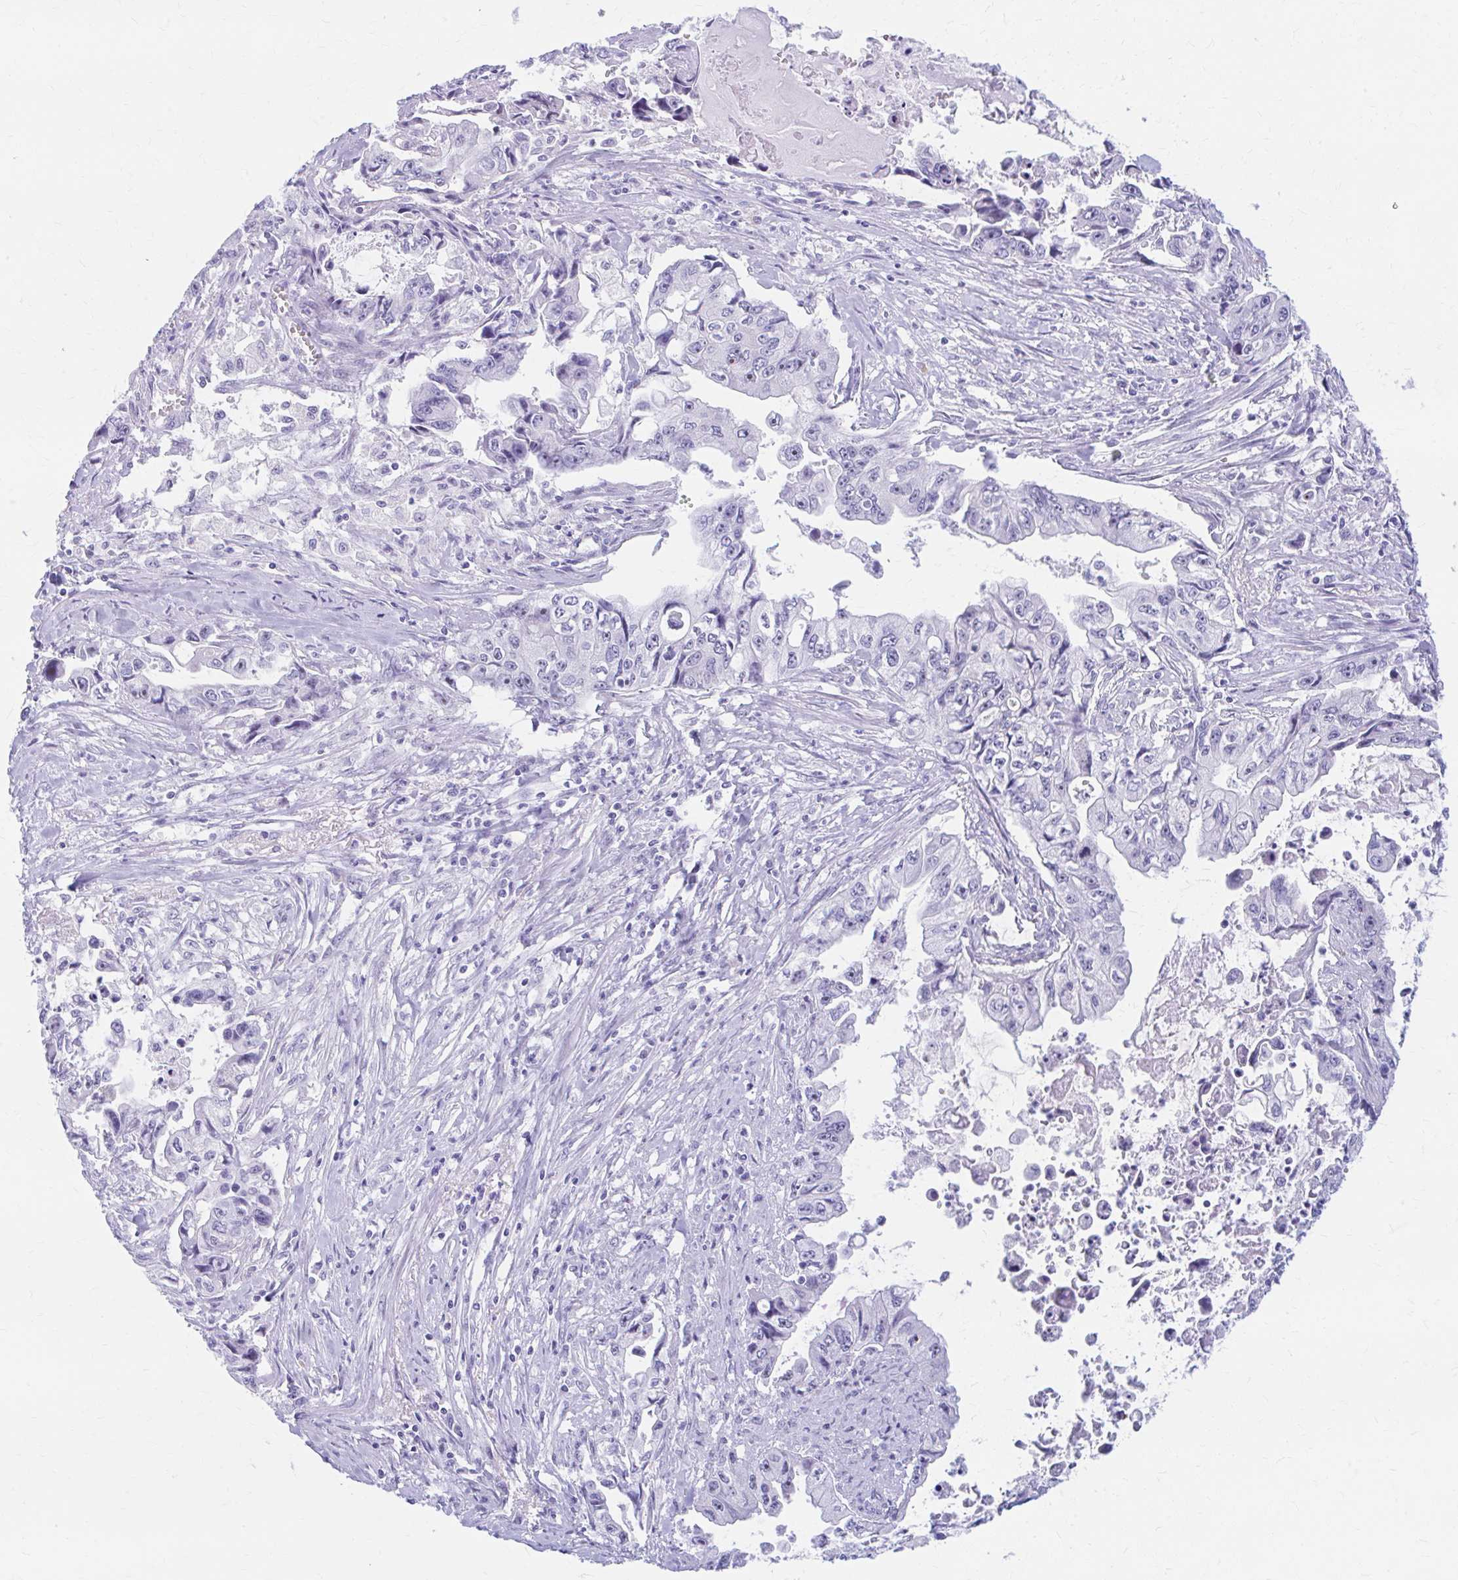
{"staining": {"intensity": "negative", "quantity": "none", "location": "none"}, "tissue": "pancreatic cancer", "cell_type": "Tumor cells", "image_type": "cancer", "snomed": [{"axis": "morphology", "description": "Adenocarcinoma, NOS"}, {"axis": "topography", "description": "Pancreas"}], "caption": "Image shows no significant protein expression in tumor cells of pancreatic adenocarcinoma. (DAB immunohistochemistry (IHC), high magnification).", "gene": "FTSJ3", "patient": {"sex": "male", "age": 66}}